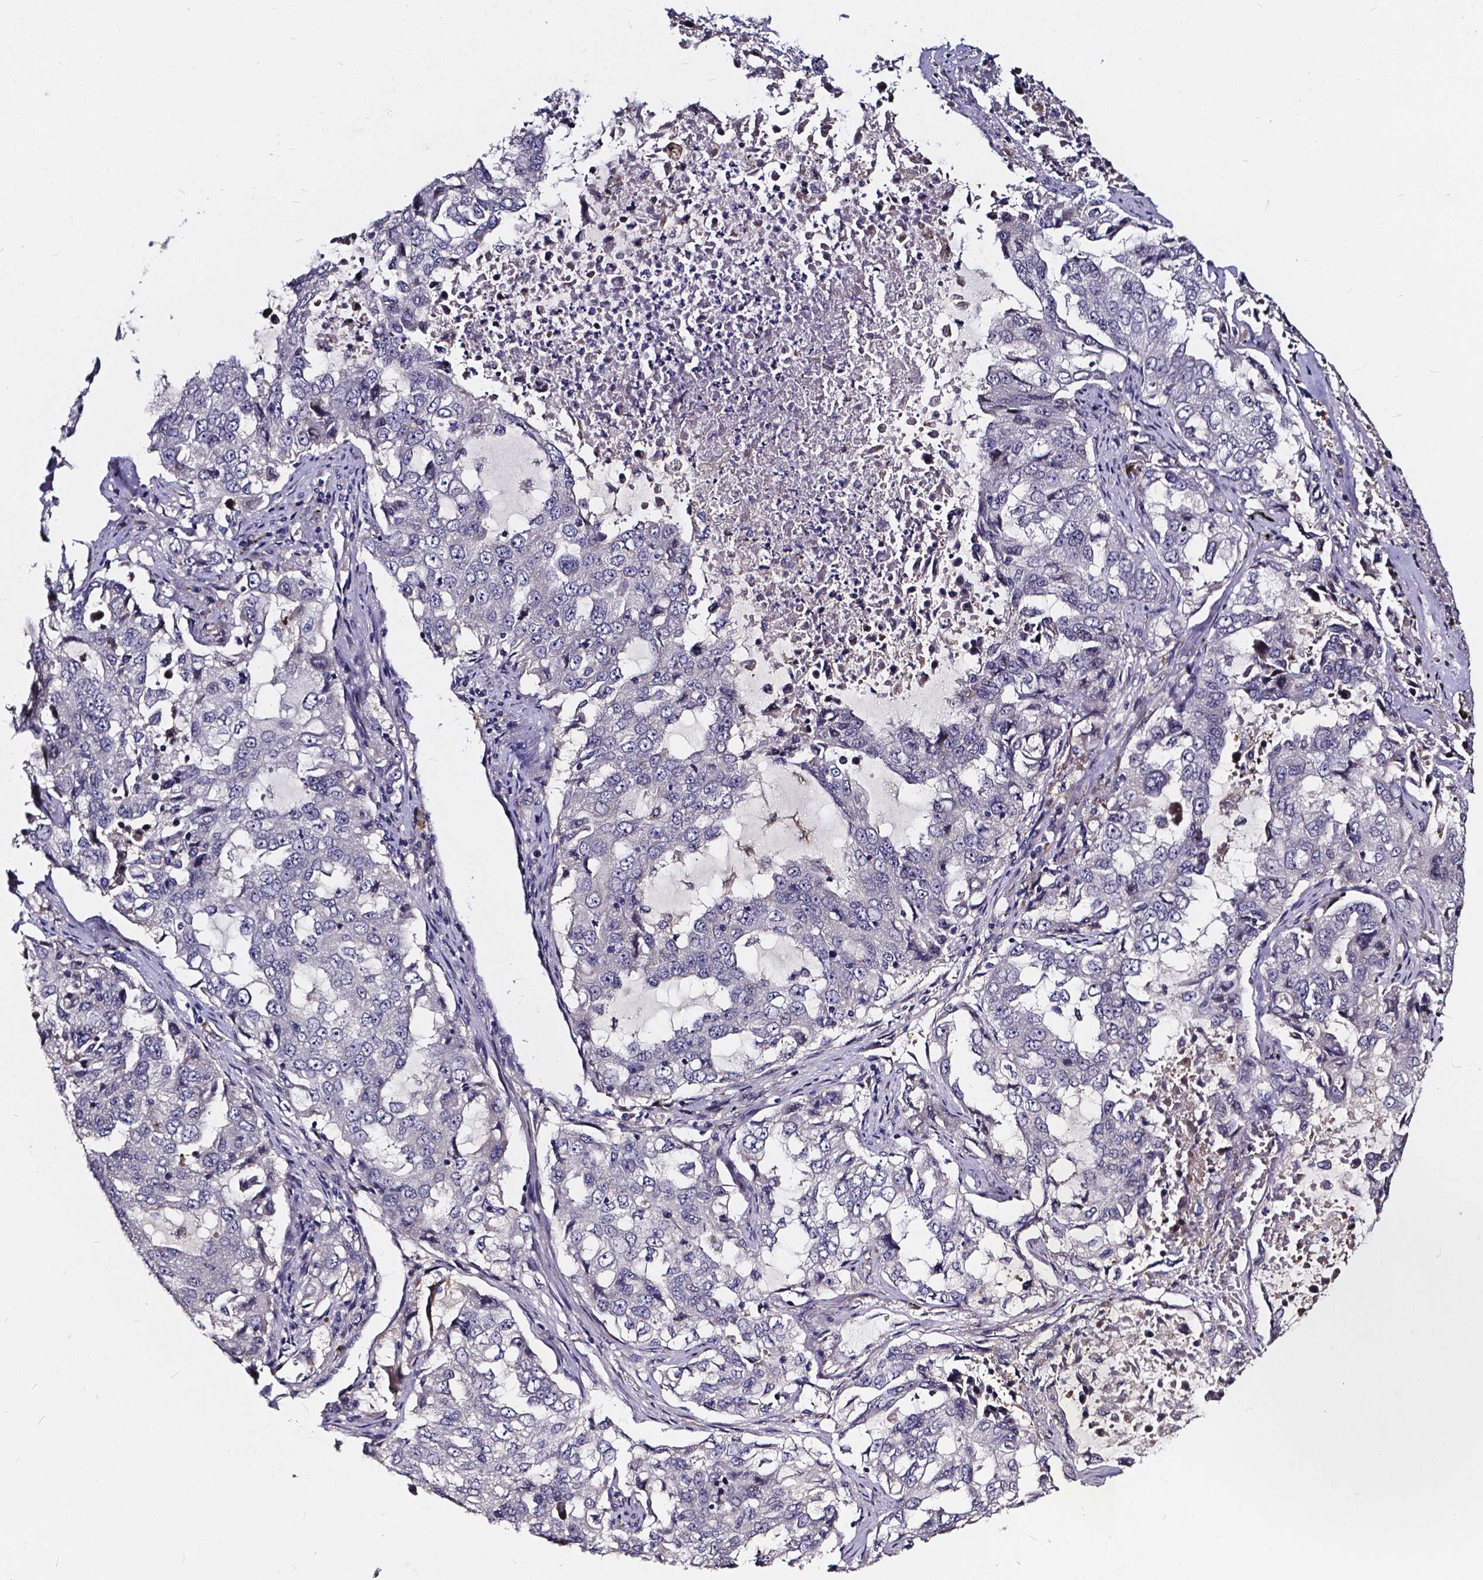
{"staining": {"intensity": "negative", "quantity": "none", "location": "none"}, "tissue": "lung cancer", "cell_type": "Tumor cells", "image_type": "cancer", "snomed": [{"axis": "morphology", "description": "Adenocarcinoma, NOS"}, {"axis": "topography", "description": "Lung"}], "caption": "Immunohistochemistry image of lung cancer (adenocarcinoma) stained for a protein (brown), which demonstrates no staining in tumor cells.", "gene": "SOWAHA", "patient": {"sex": "female", "age": 61}}